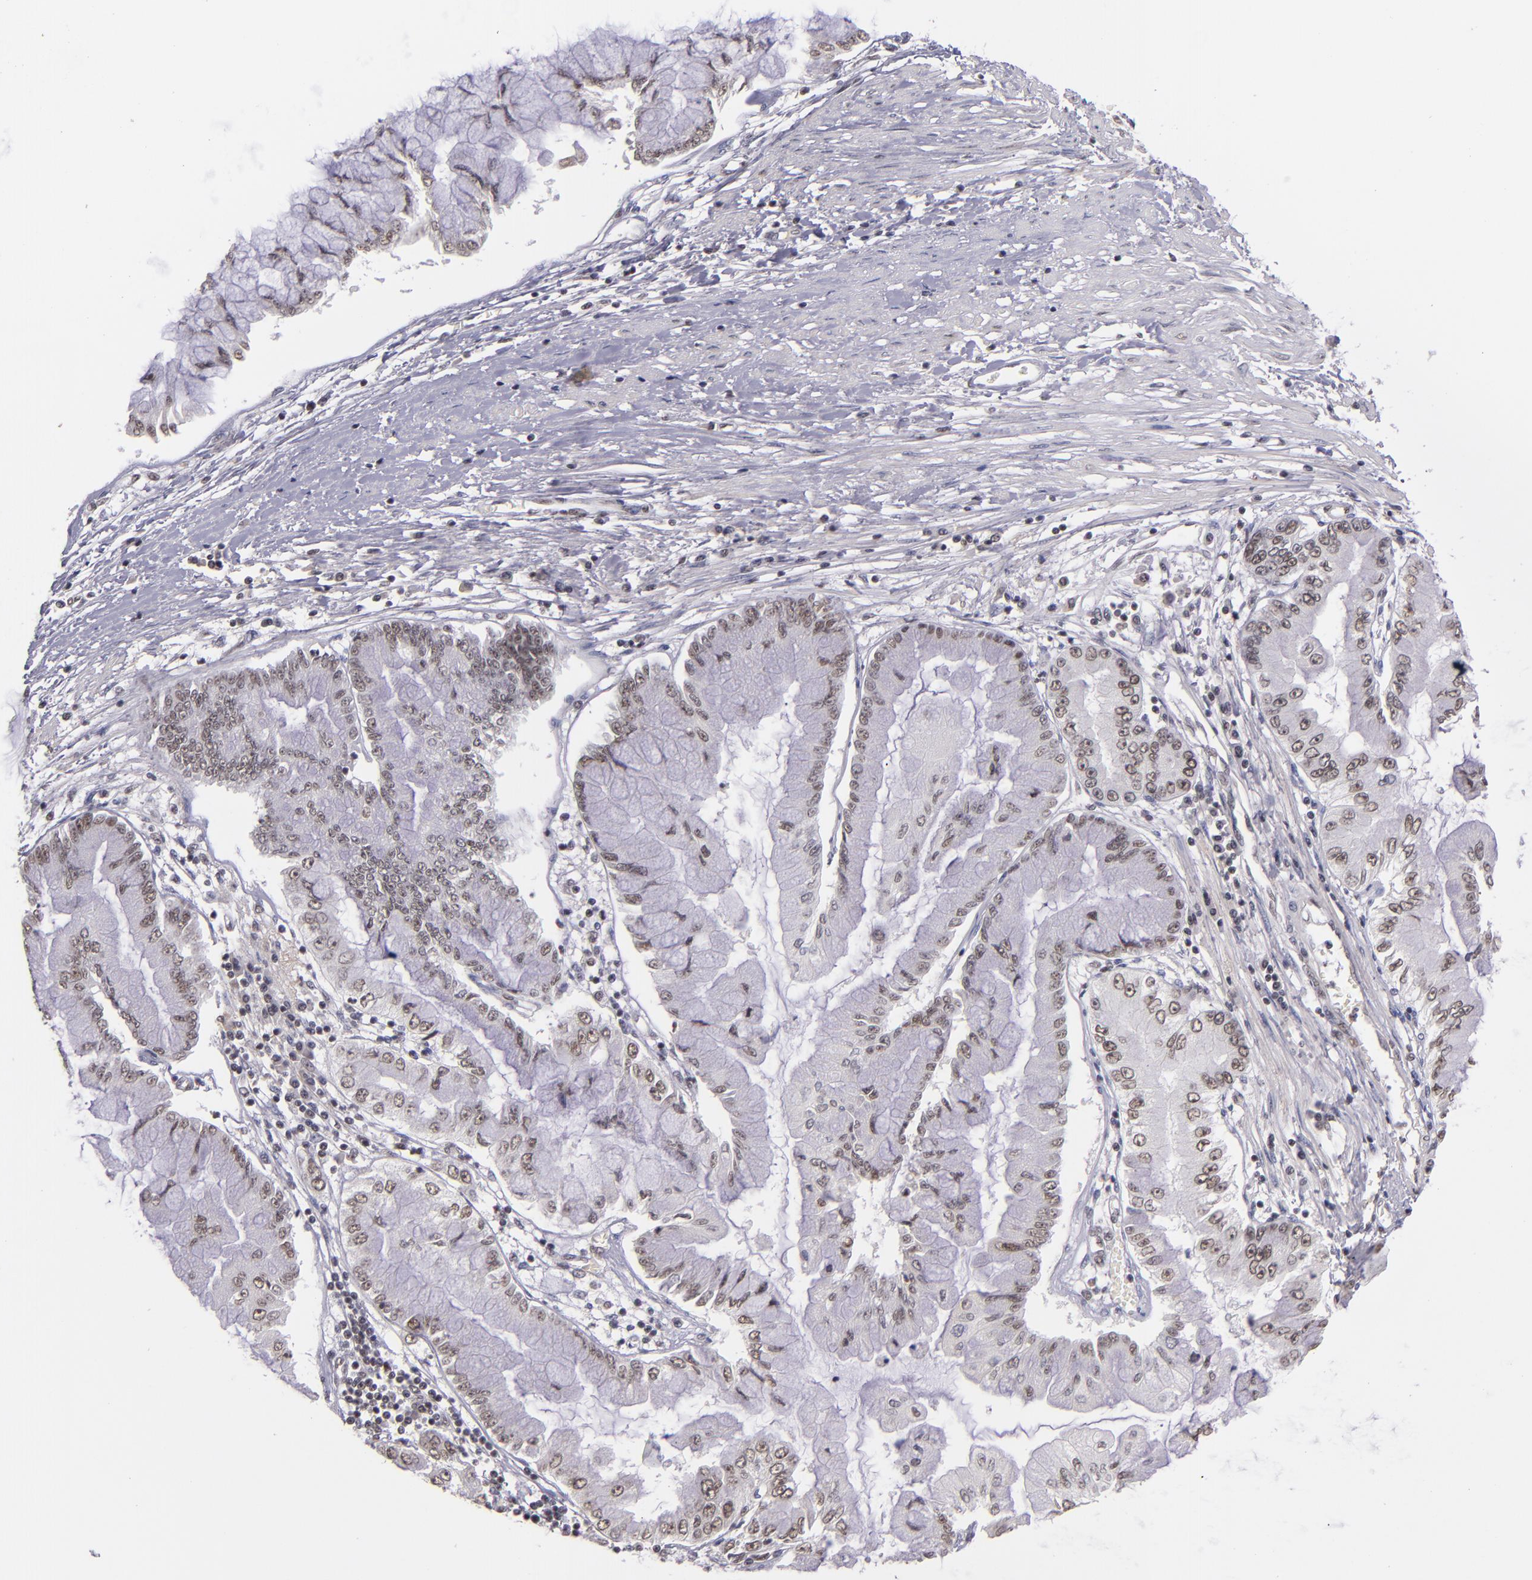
{"staining": {"intensity": "weak", "quantity": ">75%", "location": "nuclear"}, "tissue": "liver cancer", "cell_type": "Tumor cells", "image_type": "cancer", "snomed": [{"axis": "morphology", "description": "Cholangiocarcinoma"}, {"axis": "topography", "description": "Liver"}], "caption": "Immunohistochemical staining of human liver cancer displays low levels of weak nuclear positivity in about >75% of tumor cells.", "gene": "ZNF148", "patient": {"sex": "female", "age": 79}}